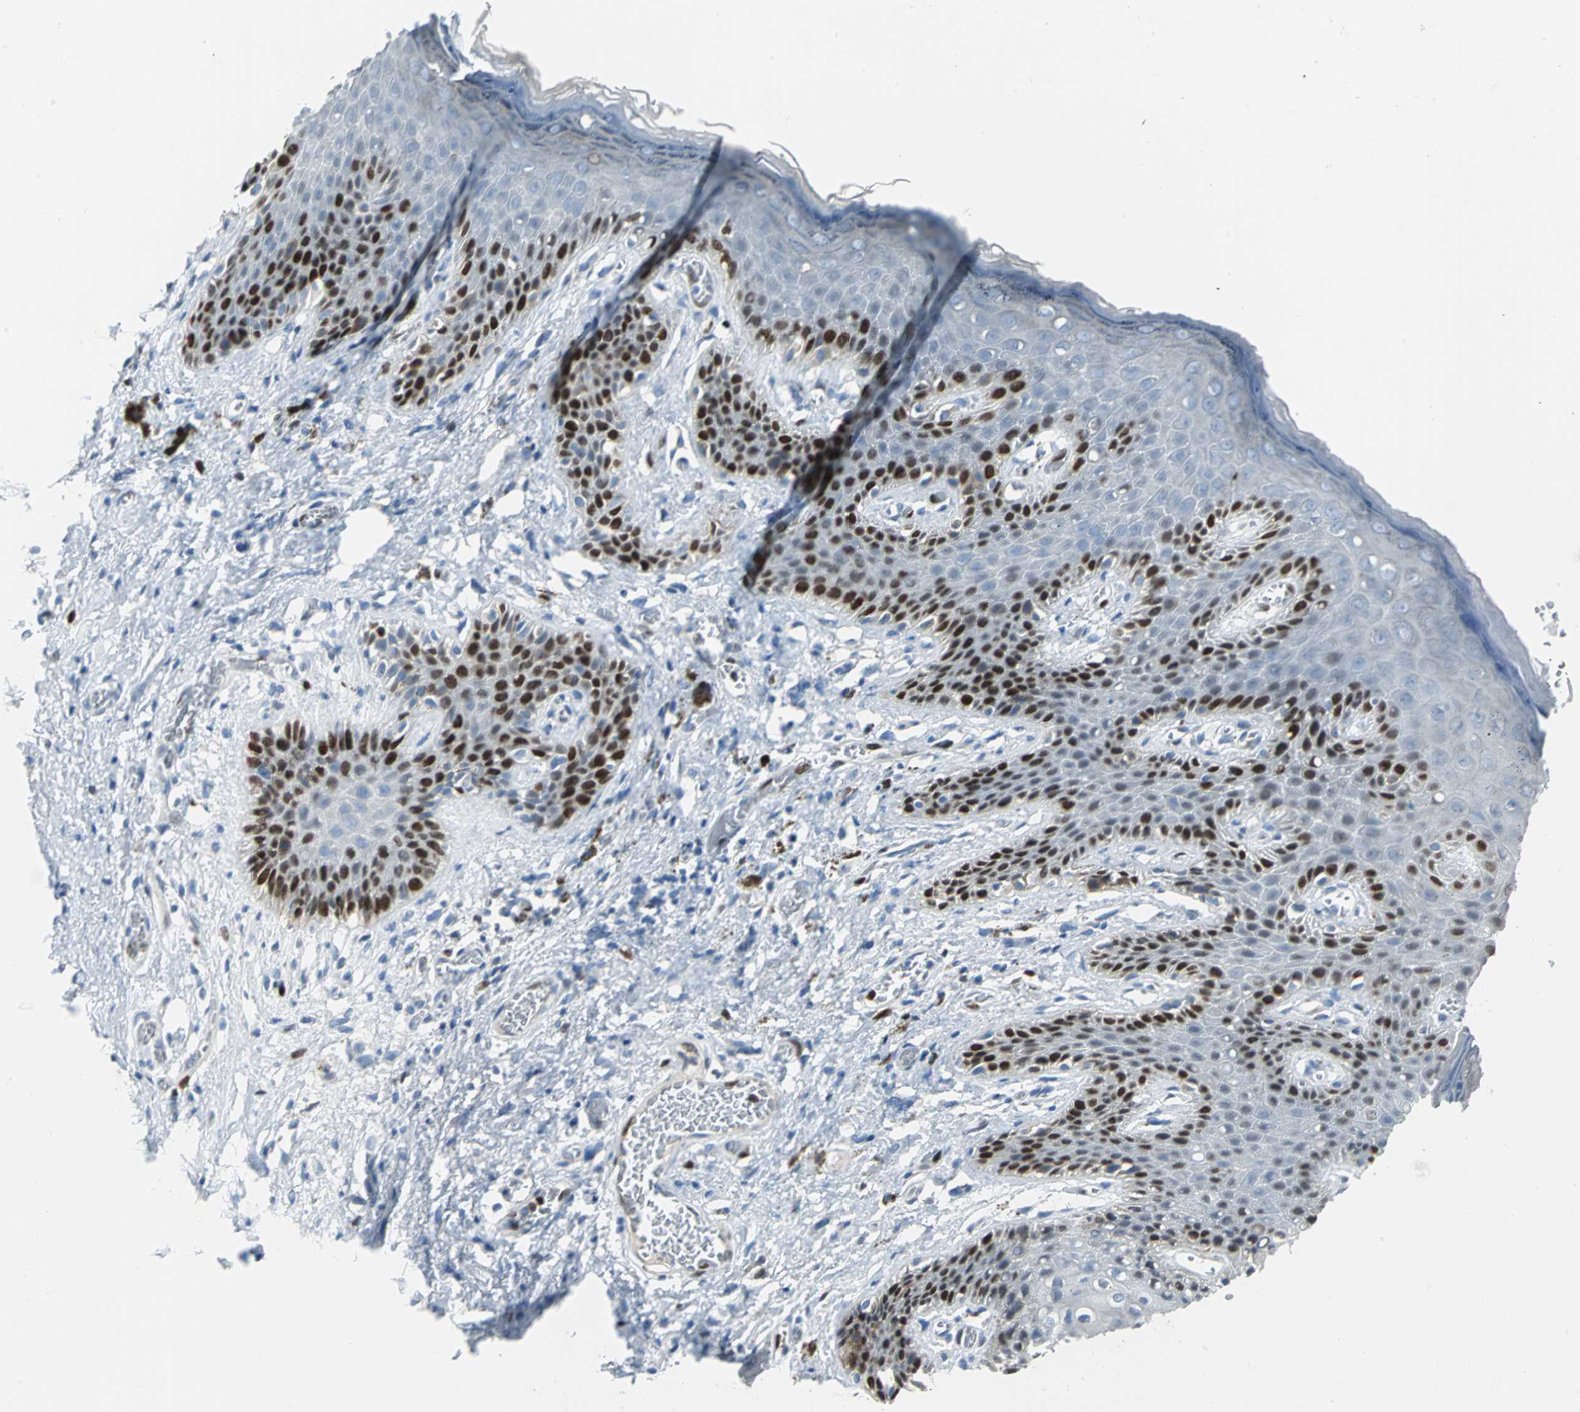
{"staining": {"intensity": "strong", "quantity": "<25%", "location": "nuclear"}, "tissue": "skin", "cell_type": "Epidermal cells", "image_type": "normal", "snomed": [{"axis": "morphology", "description": "Normal tissue, NOS"}, {"axis": "topography", "description": "Anal"}], "caption": "Immunohistochemistry of unremarkable skin reveals medium levels of strong nuclear positivity in about <25% of epidermal cells.", "gene": "MCM4", "patient": {"sex": "female", "age": 46}}